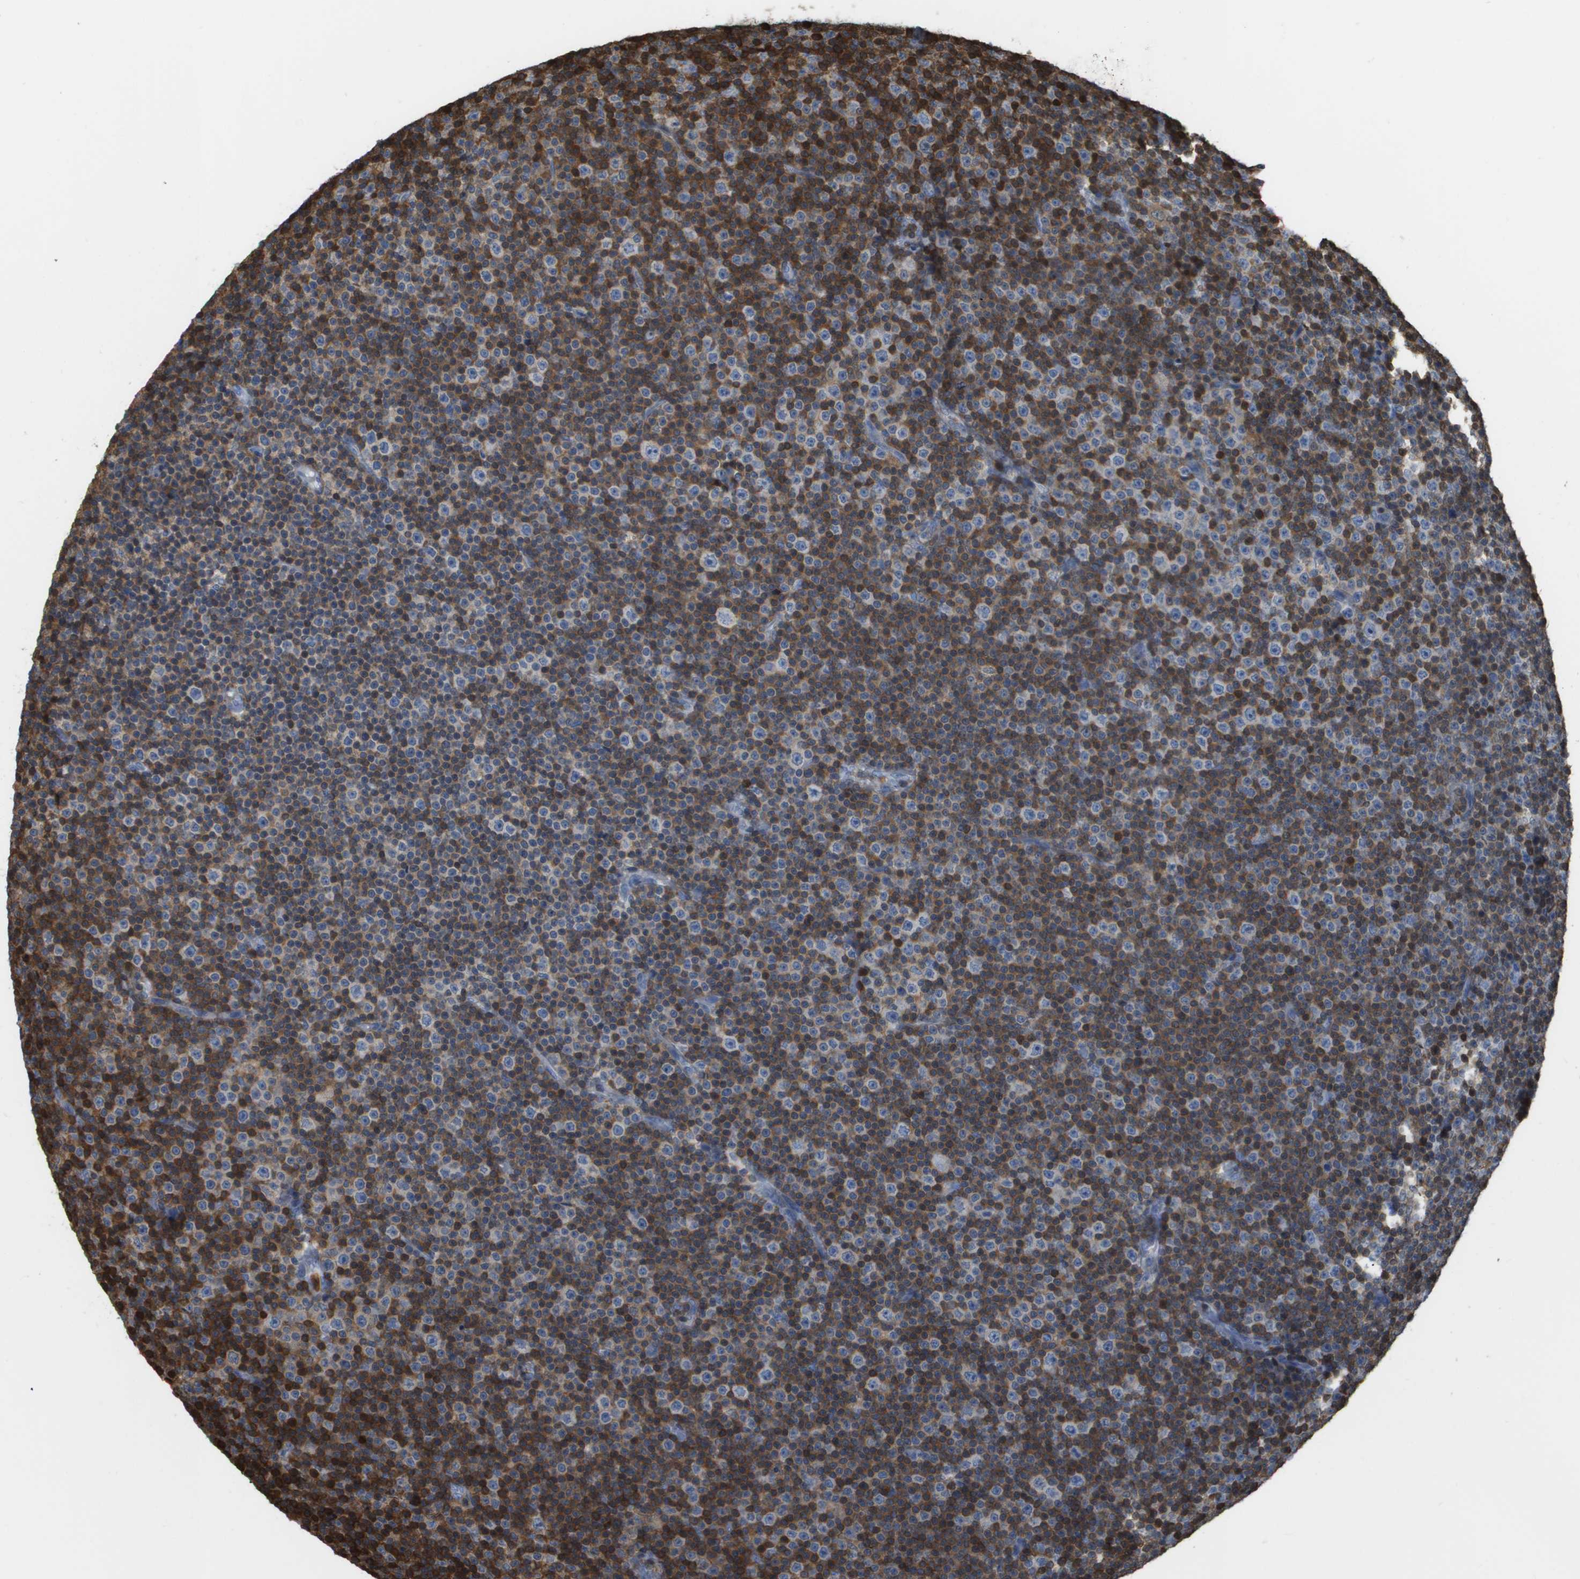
{"staining": {"intensity": "strong", "quantity": "25%-75%", "location": "cytoplasmic/membranous"}, "tissue": "lymphoma", "cell_type": "Tumor cells", "image_type": "cancer", "snomed": [{"axis": "morphology", "description": "Malignant lymphoma, non-Hodgkin's type, Low grade"}, {"axis": "topography", "description": "Lymph node"}], "caption": "IHC (DAB) staining of human low-grade malignant lymphoma, non-Hodgkin's type demonstrates strong cytoplasmic/membranous protein positivity in approximately 25%-75% of tumor cells. (Stains: DAB in brown, nuclei in blue, Microscopy: brightfield microscopy at high magnification).", "gene": "DOCK5", "patient": {"sex": "female", "age": 67}}